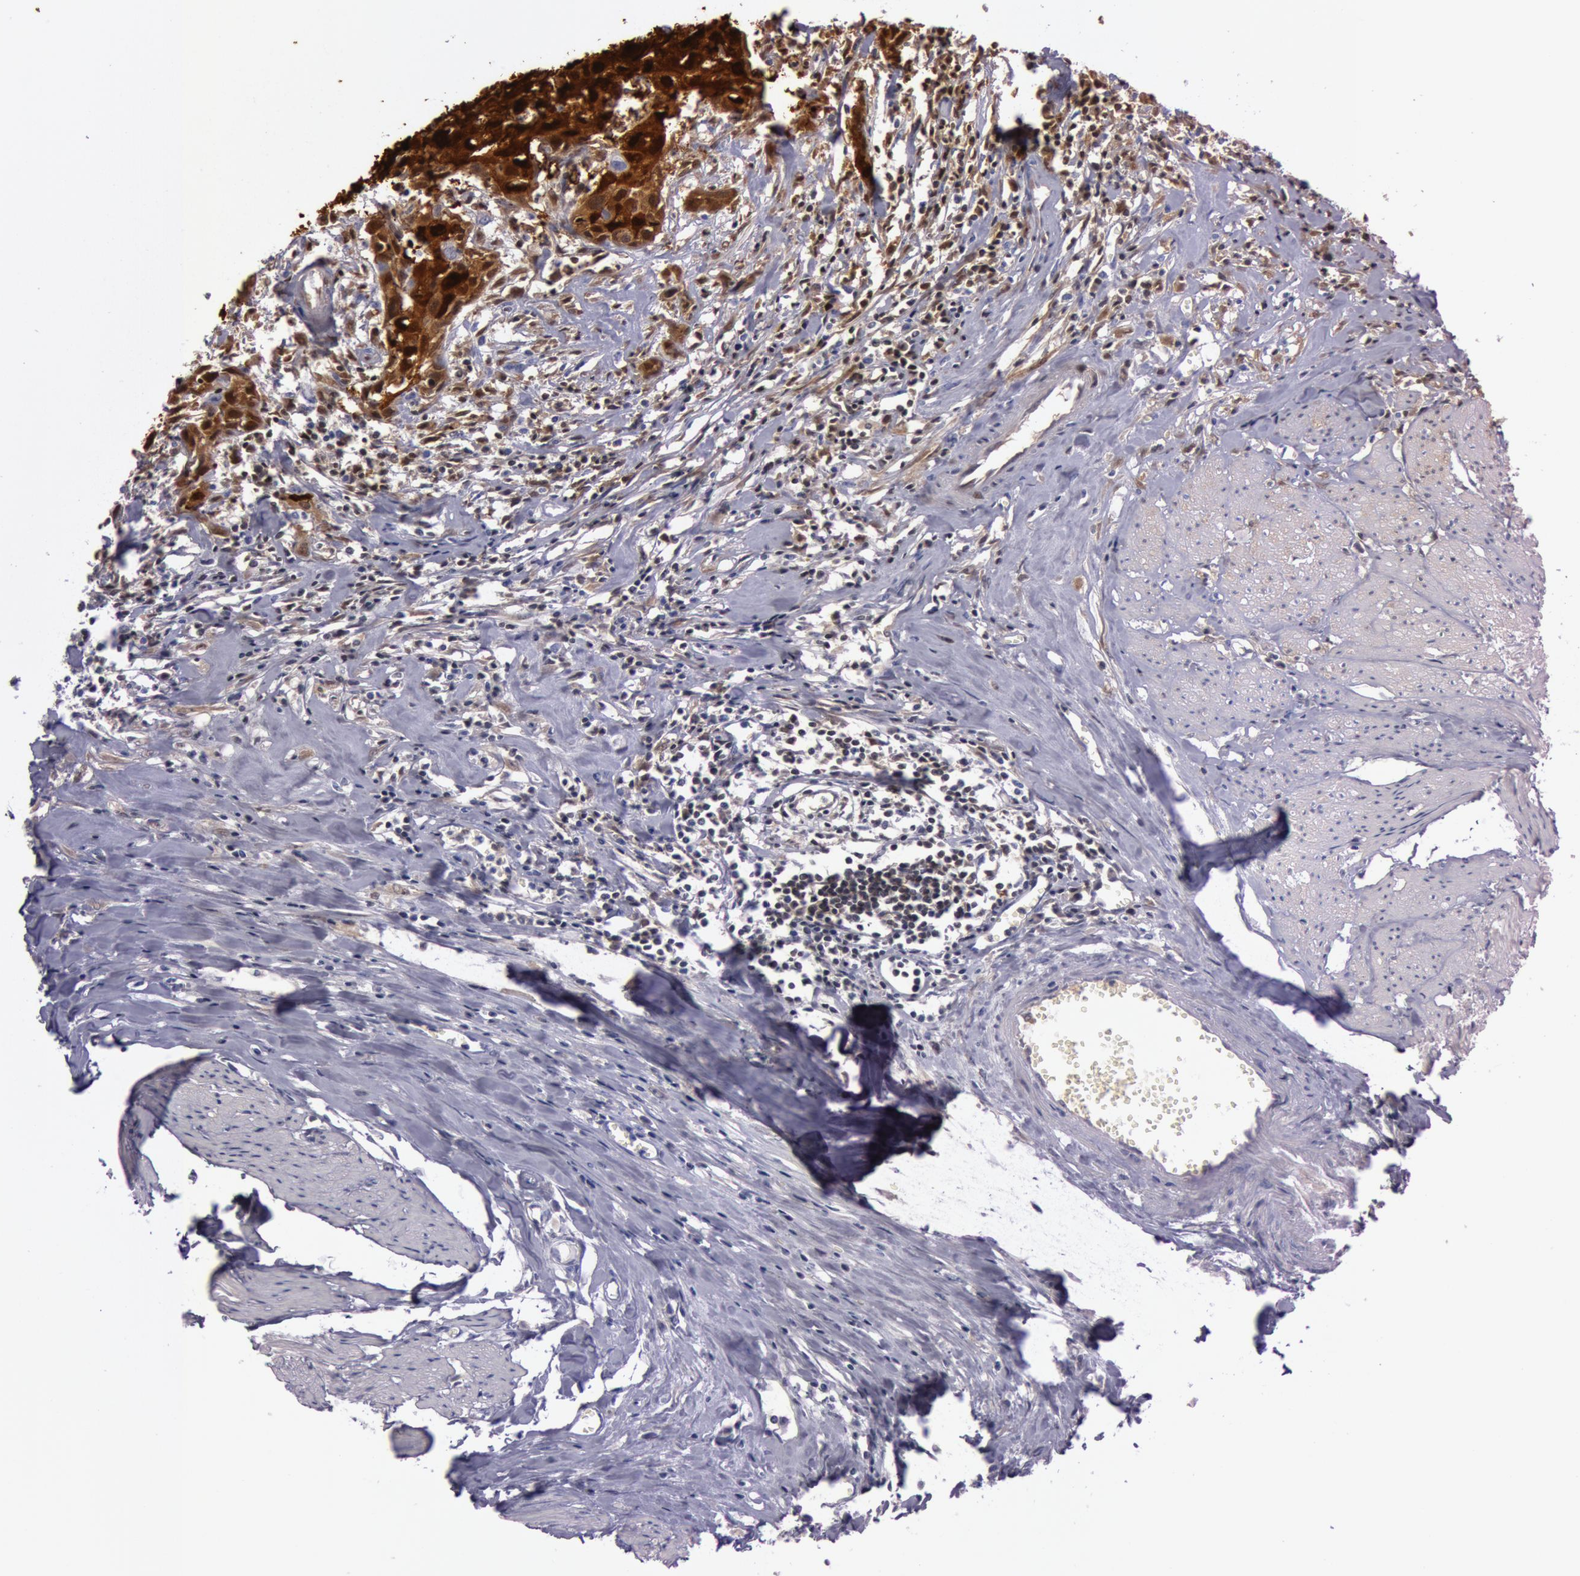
{"staining": {"intensity": "strong", "quantity": "25%-75%", "location": "cytoplasmic/membranous,nuclear"}, "tissue": "urothelial cancer", "cell_type": "Tumor cells", "image_type": "cancer", "snomed": [{"axis": "morphology", "description": "Urothelial carcinoma, High grade"}, {"axis": "topography", "description": "Urinary bladder"}], "caption": "Urothelial carcinoma (high-grade) stained with a brown dye exhibits strong cytoplasmic/membranous and nuclear positive staining in approximately 25%-75% of tumor cells.", "gene": "S100A7", "patient": {"sex": "male", "age": 54}}